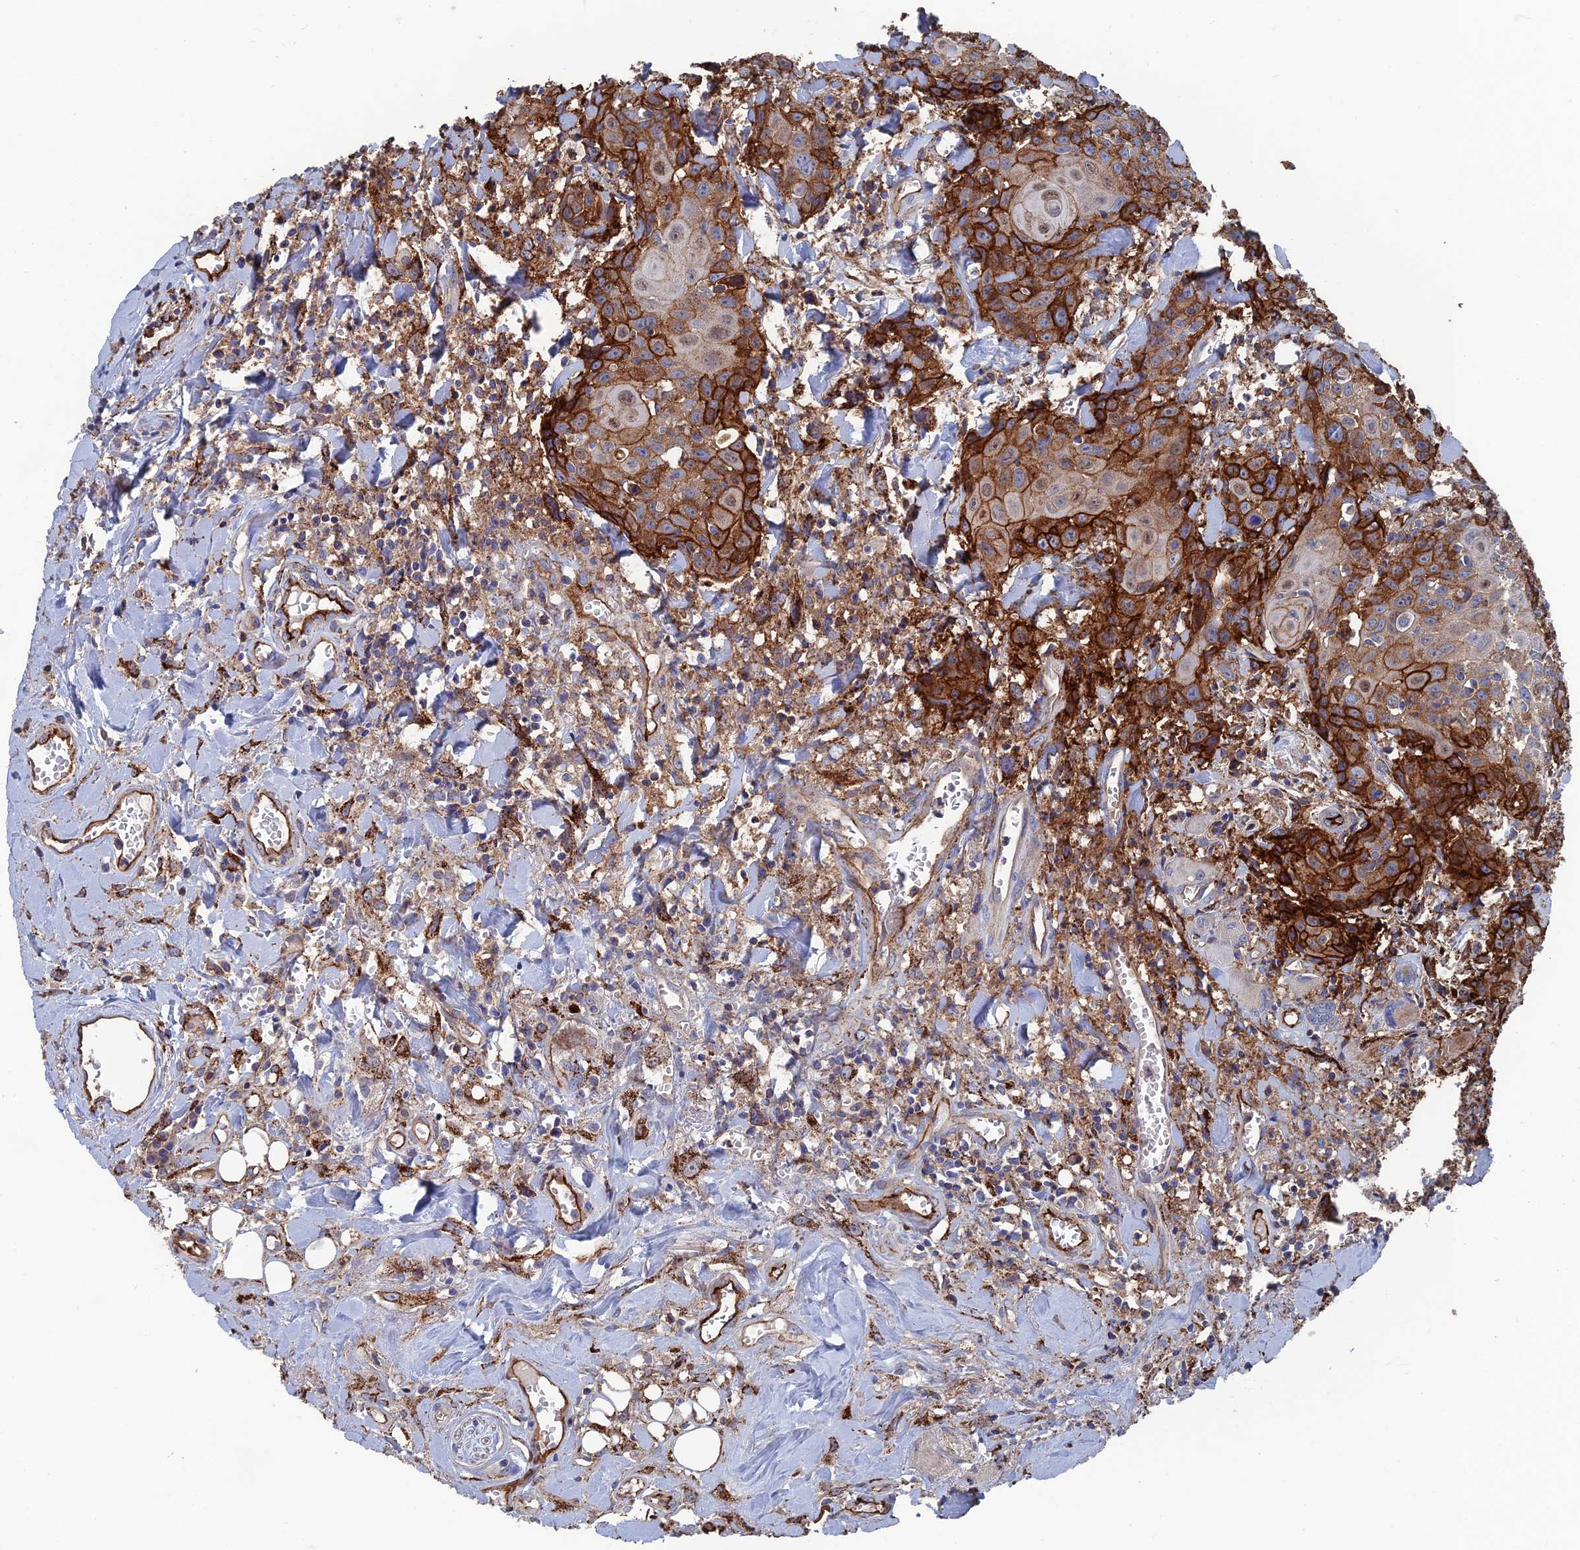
{"staining": {"intensity": "strong", "quantity": ">75%", "location": "cytoplasmic/membranous"}, "tissue": "head and neck cancer", "cell_type": "Tumor cells", "image_type": "cancer", "snomed": [{"axis": "morphology", "description": "Squamous cell carcinoma, NOS"}, {"axis": "topography", "description": "Oral tissue"}, {"axis": "topography", "description": "Head-Neck"}], "caption": "Human head and neck cancer (squamous cell carcinoma) stained with a protein marker shows strong staining in tumor cells.", "gene": "SNX11", "patient": {"sex": "female", "age": 82}}